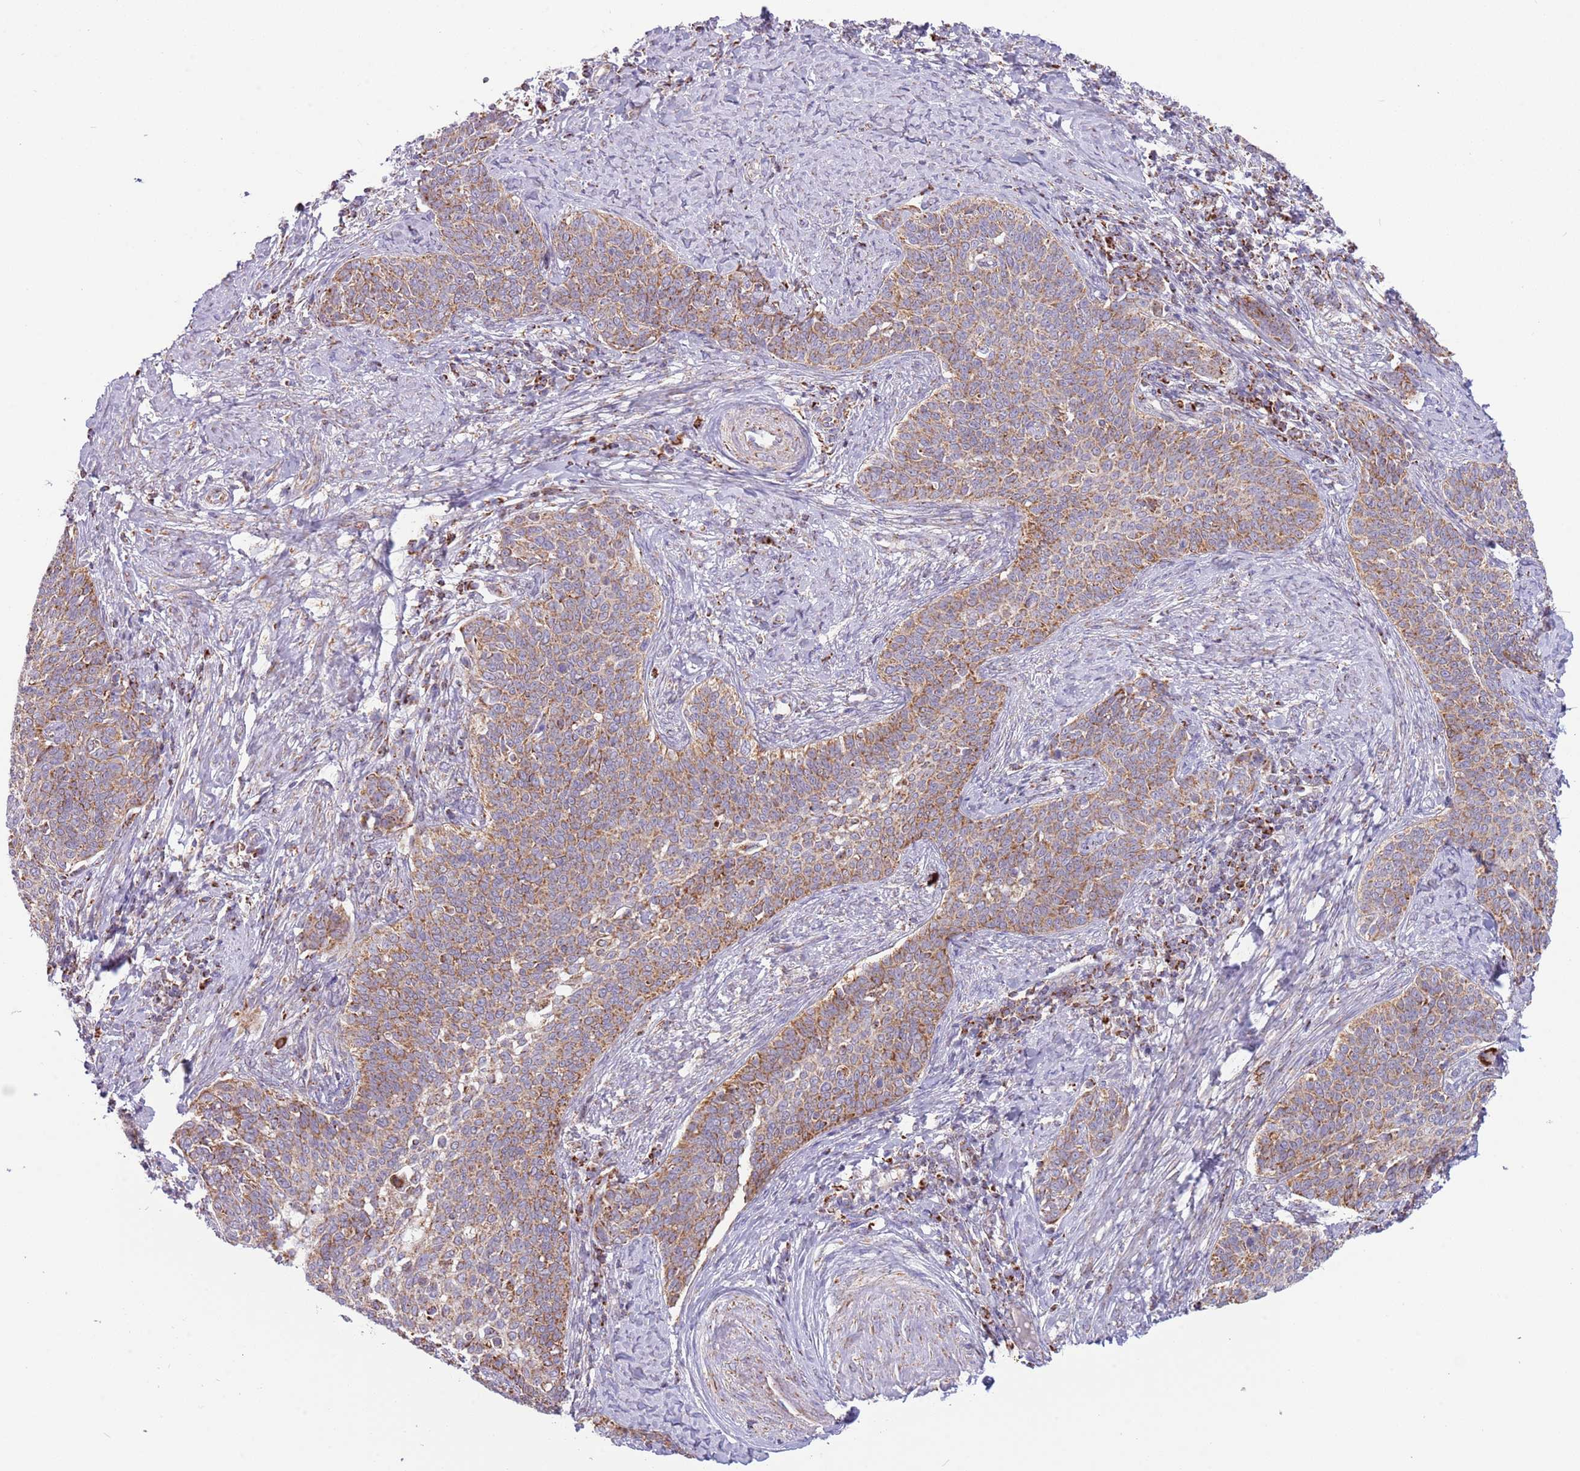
{"staining": {"intensity": "moderate", "quantity": ">75%", "location": "cytoplasmic/membranous"}, "tissue": "cervical cancer", "cell_type": "Tumor cells", "image_type": "cancer", "snomed": [{"axis": "morphology", "description": "Squamous cell carcinoma, NOS"}, {"axis": "topography", "description": "Cervix"}], "caption": "IHC (DAB (3,3'-diaminobenzidine)) staining of human squamous cell carcinoma (cervical) exhibits moderate cytoplasmic/membranous protein expression in approximately >75% of tumor cells.", "gene": "LHX6", "patient": {"sex": "female", "age": 39}}